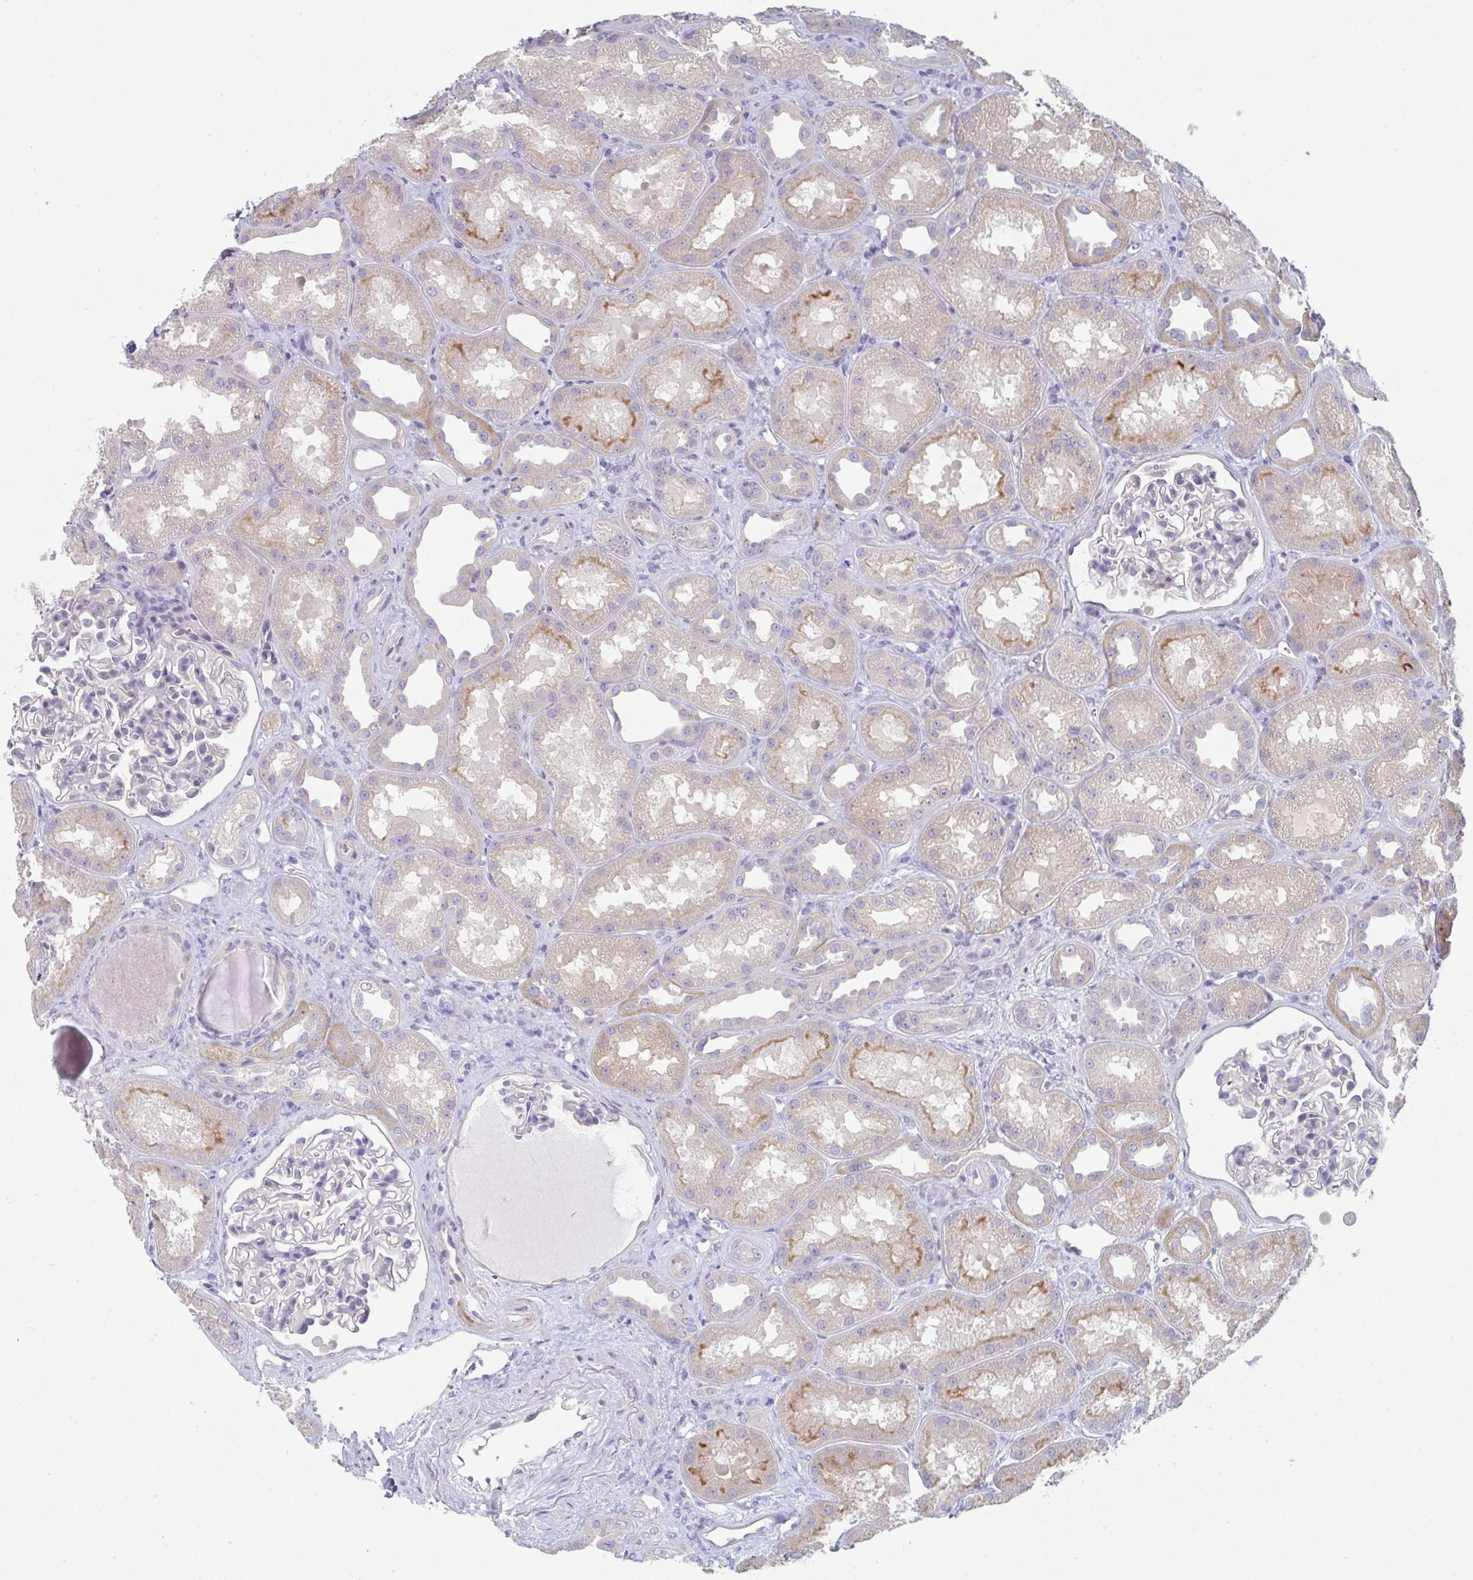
{"staining": {"intensity": "negative", "quantity": "none", "location": "none"}, "tissue": "kidney", "cell_type": "Cells in glomeruli", "image_type": "normal", "snomed": [{"axis": "morphology", "description": "Normal tissue, NOS"}, {"axis": "topography", "description": "Kidney"}], "caption": "An IHC micrograph of benign kidney is shown. There is no staining in cells in glomeruli of kidney.", "gene": "PTPRD", "patient": {"sex": "male", "age": 61}}